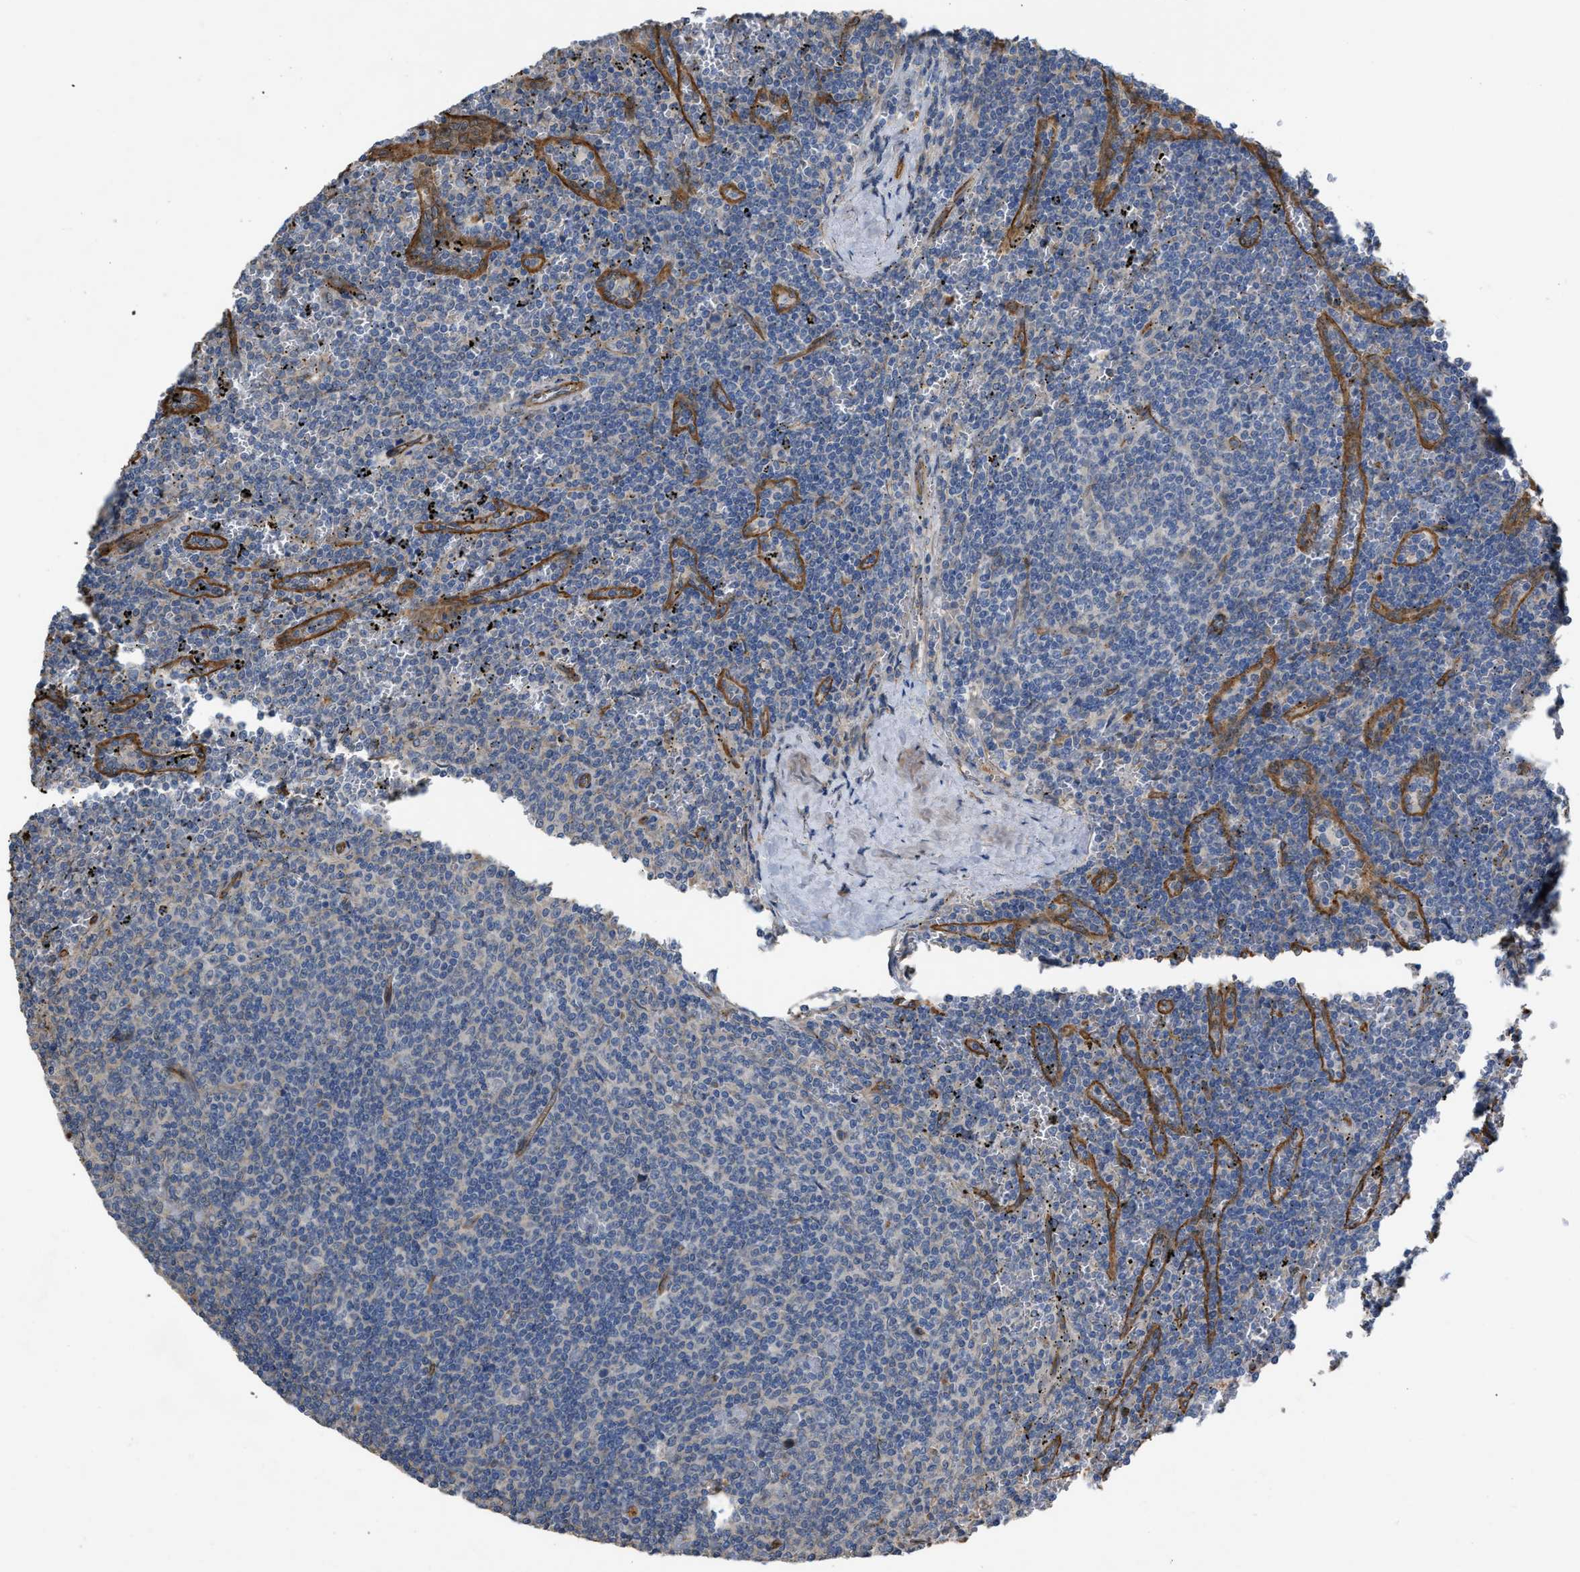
{"staining": {"intensity": "negative", "quantity": "none", "location": "none"}, "tissue": "lymphoma", "cell_type": "Tumor cells", "image_type": "cancer", "snomed": [{"axis": "morphology", "description": "Malignant lymphoma, non-Hodgkin's type, Low grade"}, {"axis": "topography", "description": "Spleen"}], "caption": "Tumor cells show no significant staining in lymphoma. (DAB IHC with hematoxylin counter stain).", "gene": "SLC4A11", "patient": {"sex": "female", "age": 50}}